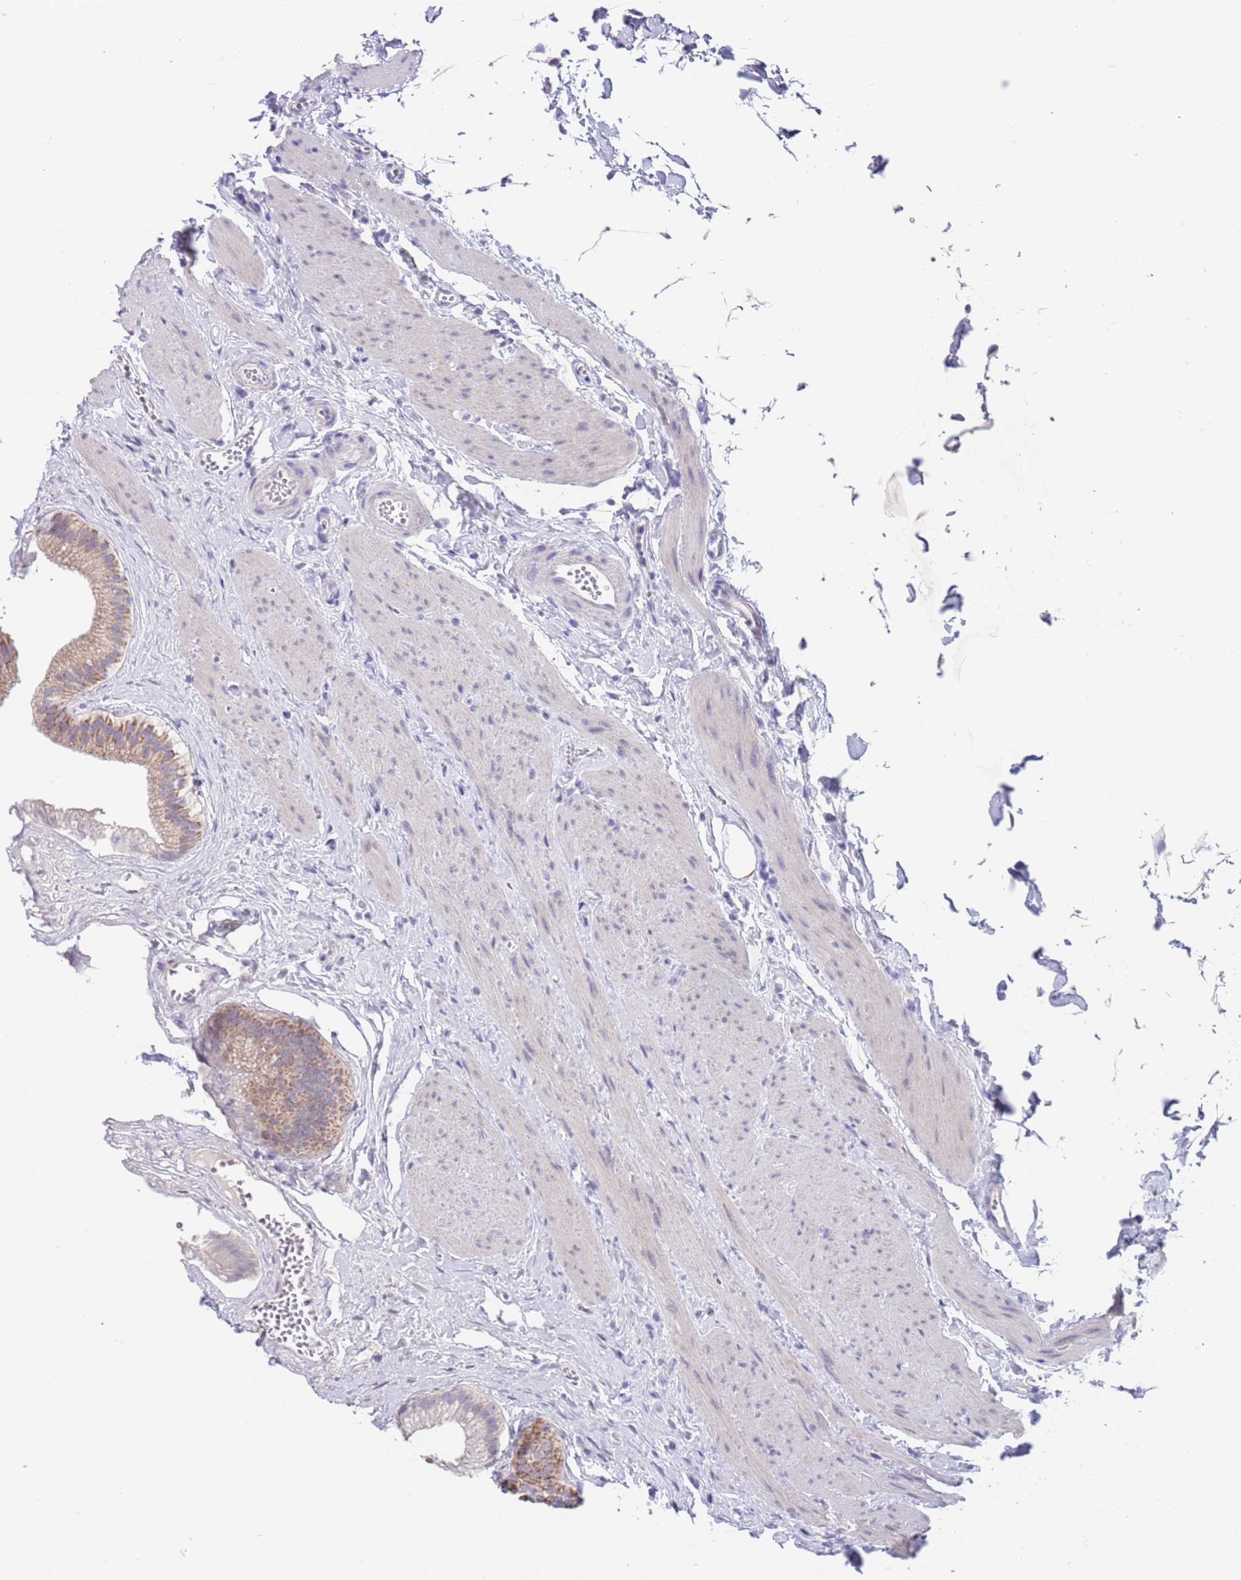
{"staining": {"intensity": "moderate", "quantity": "25%-75%", "location": "cytoplasmic/membranous"}, "tissue": "gallbladder", "cell_type": "Glandular cells", "image_type": "normal", "snomed": [{"axis": "morphology", "description": "Normal tissue, NOS"}, {"axis": "topography", "description": "Gallbladder"}], "caption": "This is an image of IHC staining of normal gallbladder, which shows moderate positivity in the cytoplasmic/membranous of glandular cells.", "gene": "SPIRE2", "patient": {"sex": "female", "age": 54}}